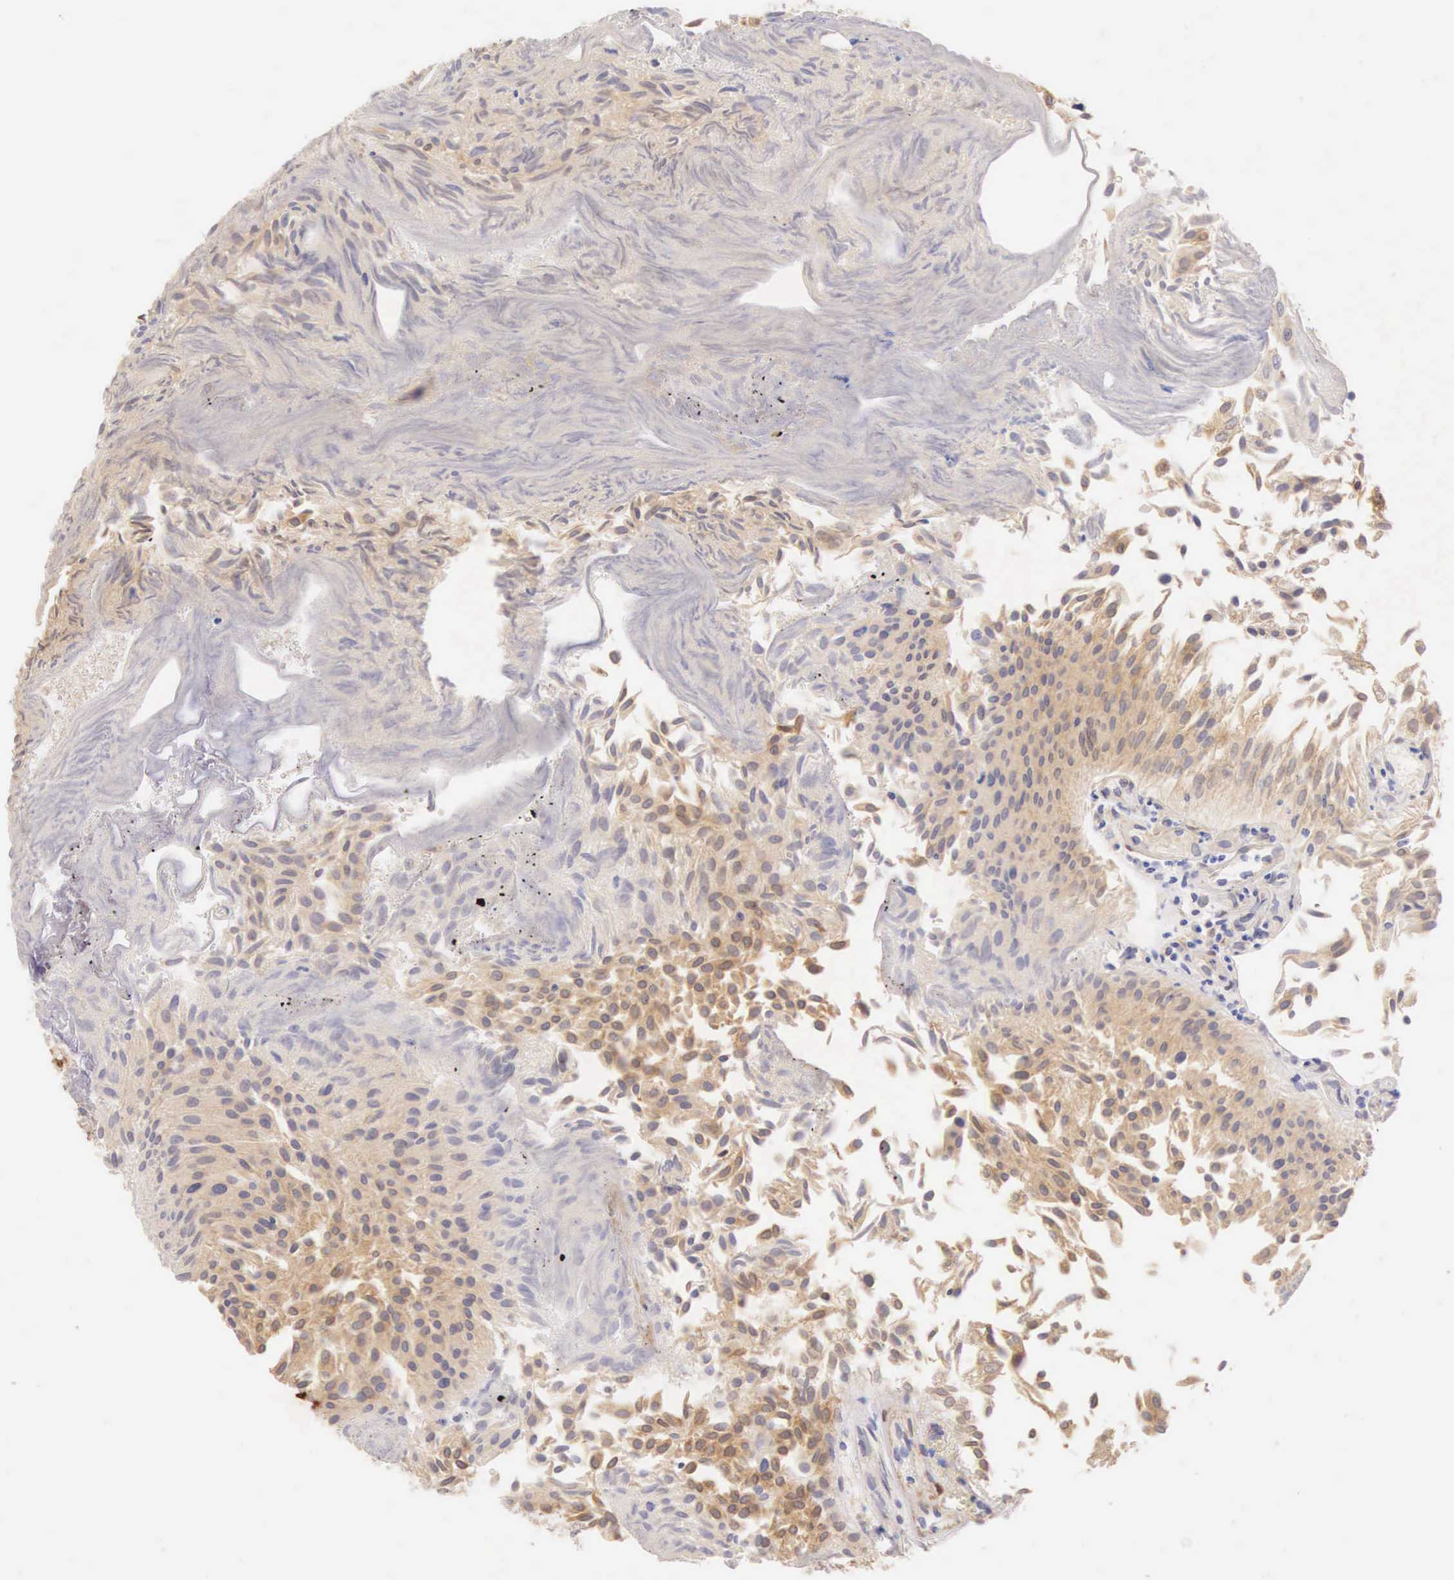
{"staining": {"intensity": "weak", "quantity": "25%-75%", "location": "cytoplasmic/membranous"}, "tissue": "urothelial cancer", "cell_type": "Tumor cells", "image_type": "cancer", "snomed": [{"axis": "morphology", "description": "Urothelial carcinoma, Low grade"}, {"axis": "topography", "description": "Urinary bladder"}], "caption": "A high-resolution micrograph shows immunohistochemistry staining of urothelial cancer, which demonstrates weak cytoplasmic/membranous staining in about 25%-75% of tumor cells.", "gene": "CNN1", "patient": {"sex": "male", "age": 86}}